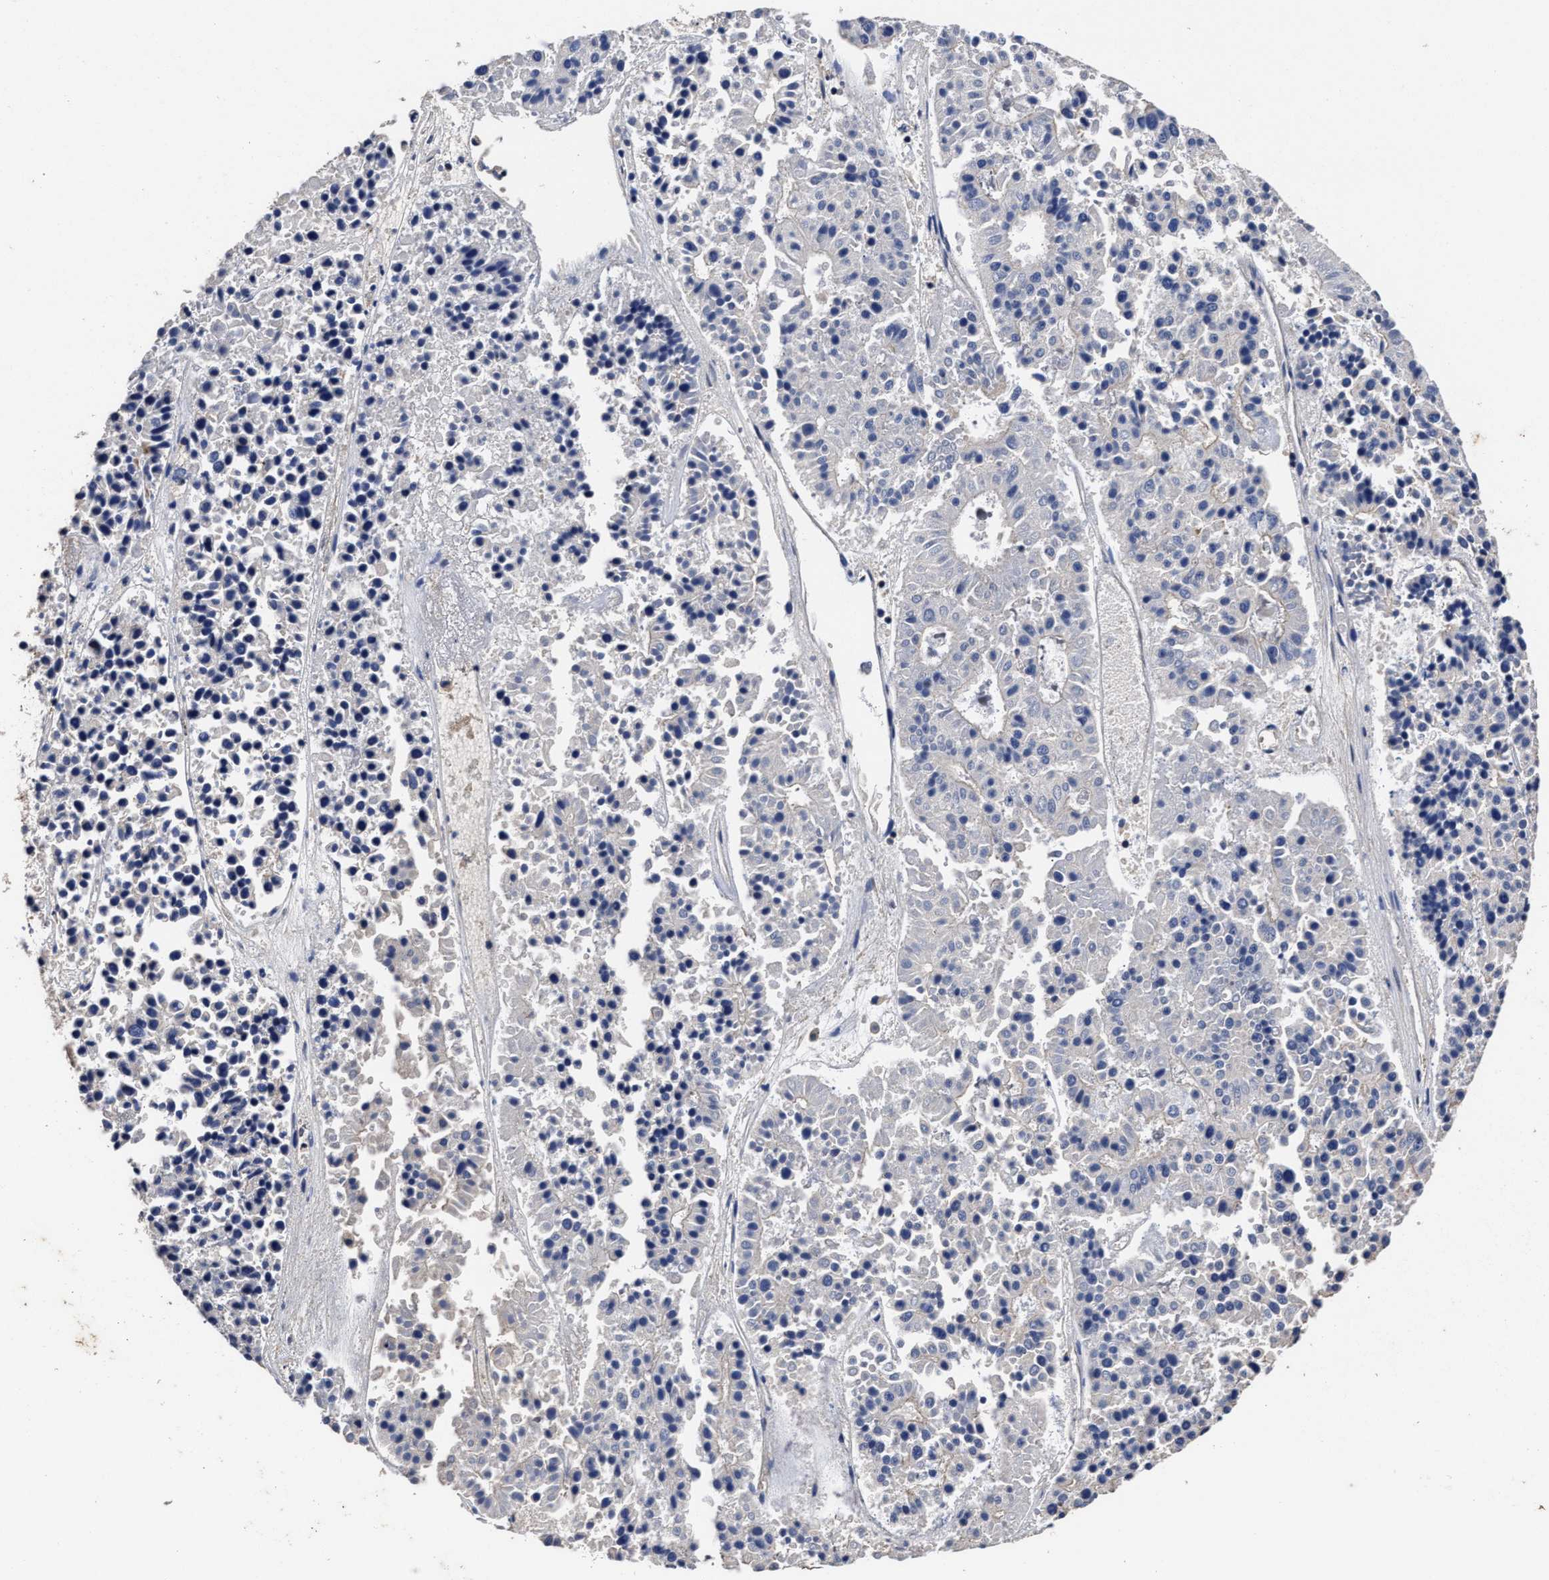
{"staining": {"intensity": "negative", "quantity": "none", "location": "none"}, "tissue": "pancreatic cancer", "cell_type": "Tumor cells", "image_type": "cancer", "snomed": [{"axis": "morphology", "description": "Adenocarcinoma, NOS"}, {"axis": "topography", "description": "Pancreas"}], "caption": "Tumor cells are negative for brown protein staining in pancreatic cancer. The staining was performed using DAB (3,3'-diaminobenzidine) to visualize the protein expression in brown, while the nuclei were stained in blue with hematoxylin (Magnification: 20x).", "gene": "AVEN", "patient": {"sex": "male", "age": 50}}